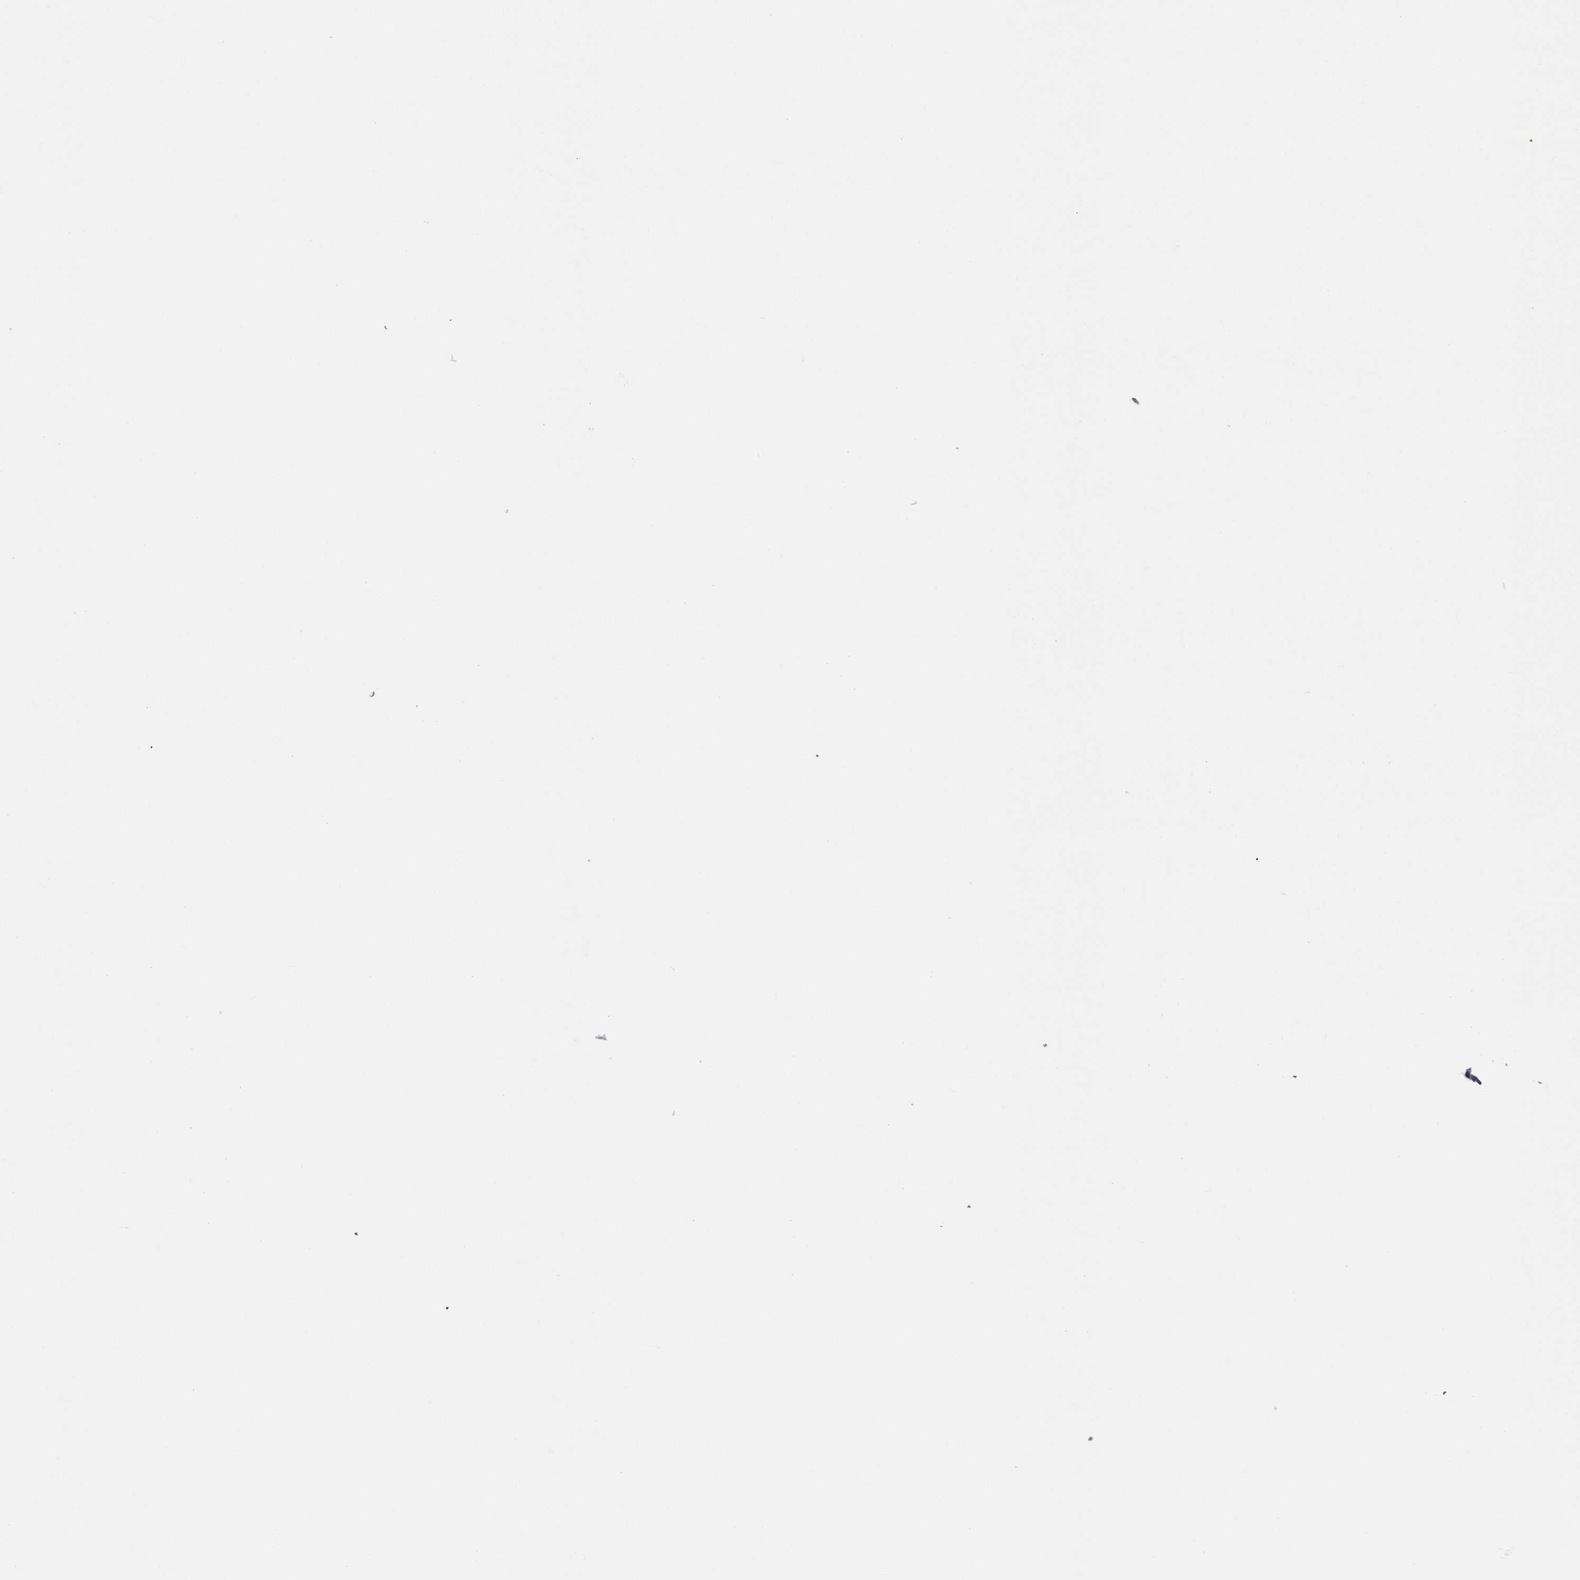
{"staining": {"intensity": "negative", "quantity": "none", "location": "none"}, "tissue": "cervical cancer", "cell_type": "Tumor cells", "image_type": "cancer", "snomed": [{"axis": "morphology", "description": "Squamous cell carcinoma, NOS"}, {"axis": "topography", "description": "Cervix"}], "caption": "Photomicrograph shows no significant protein expression in tumor cells of squamous cell carcinoma (cervical).", "gene": "EPDR1", "patient": {"sex": "female", "age": 38}}